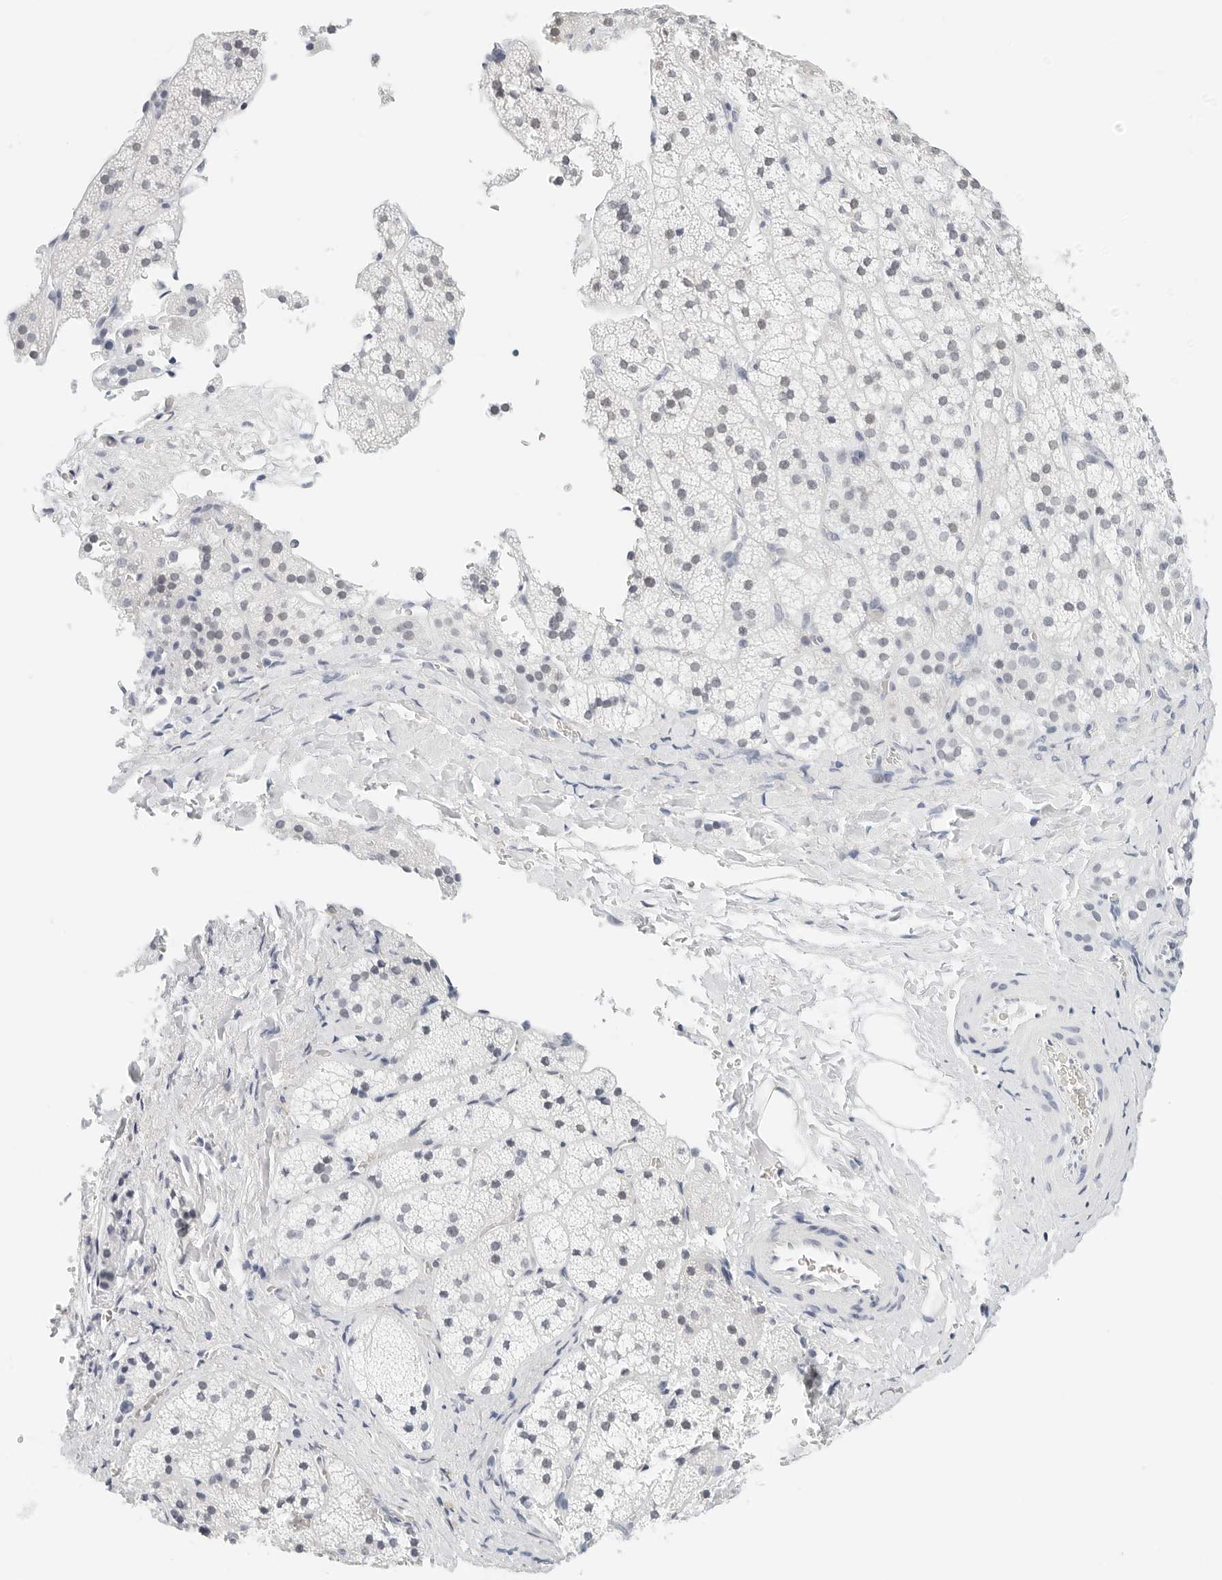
{"staining": {"intensity": "weak", "quantity": "25%-75%", "location": "nuclear"}, "tissue": "adrenal gland", "cell_type": "Glandular cells", "image_type": "normal", "snomed": [{"axis": "morphology", "description": "Normal tissue, NOS"}, {"axis": "topography", "description": "Adrenal gland"}], "caption": "A low amount of weak nuclear staining is present in approximately 25%-75% of glandular cells in benign adrenal gland.", "gene": "CD22", "patient": {"sex": "female", "age": 44}}